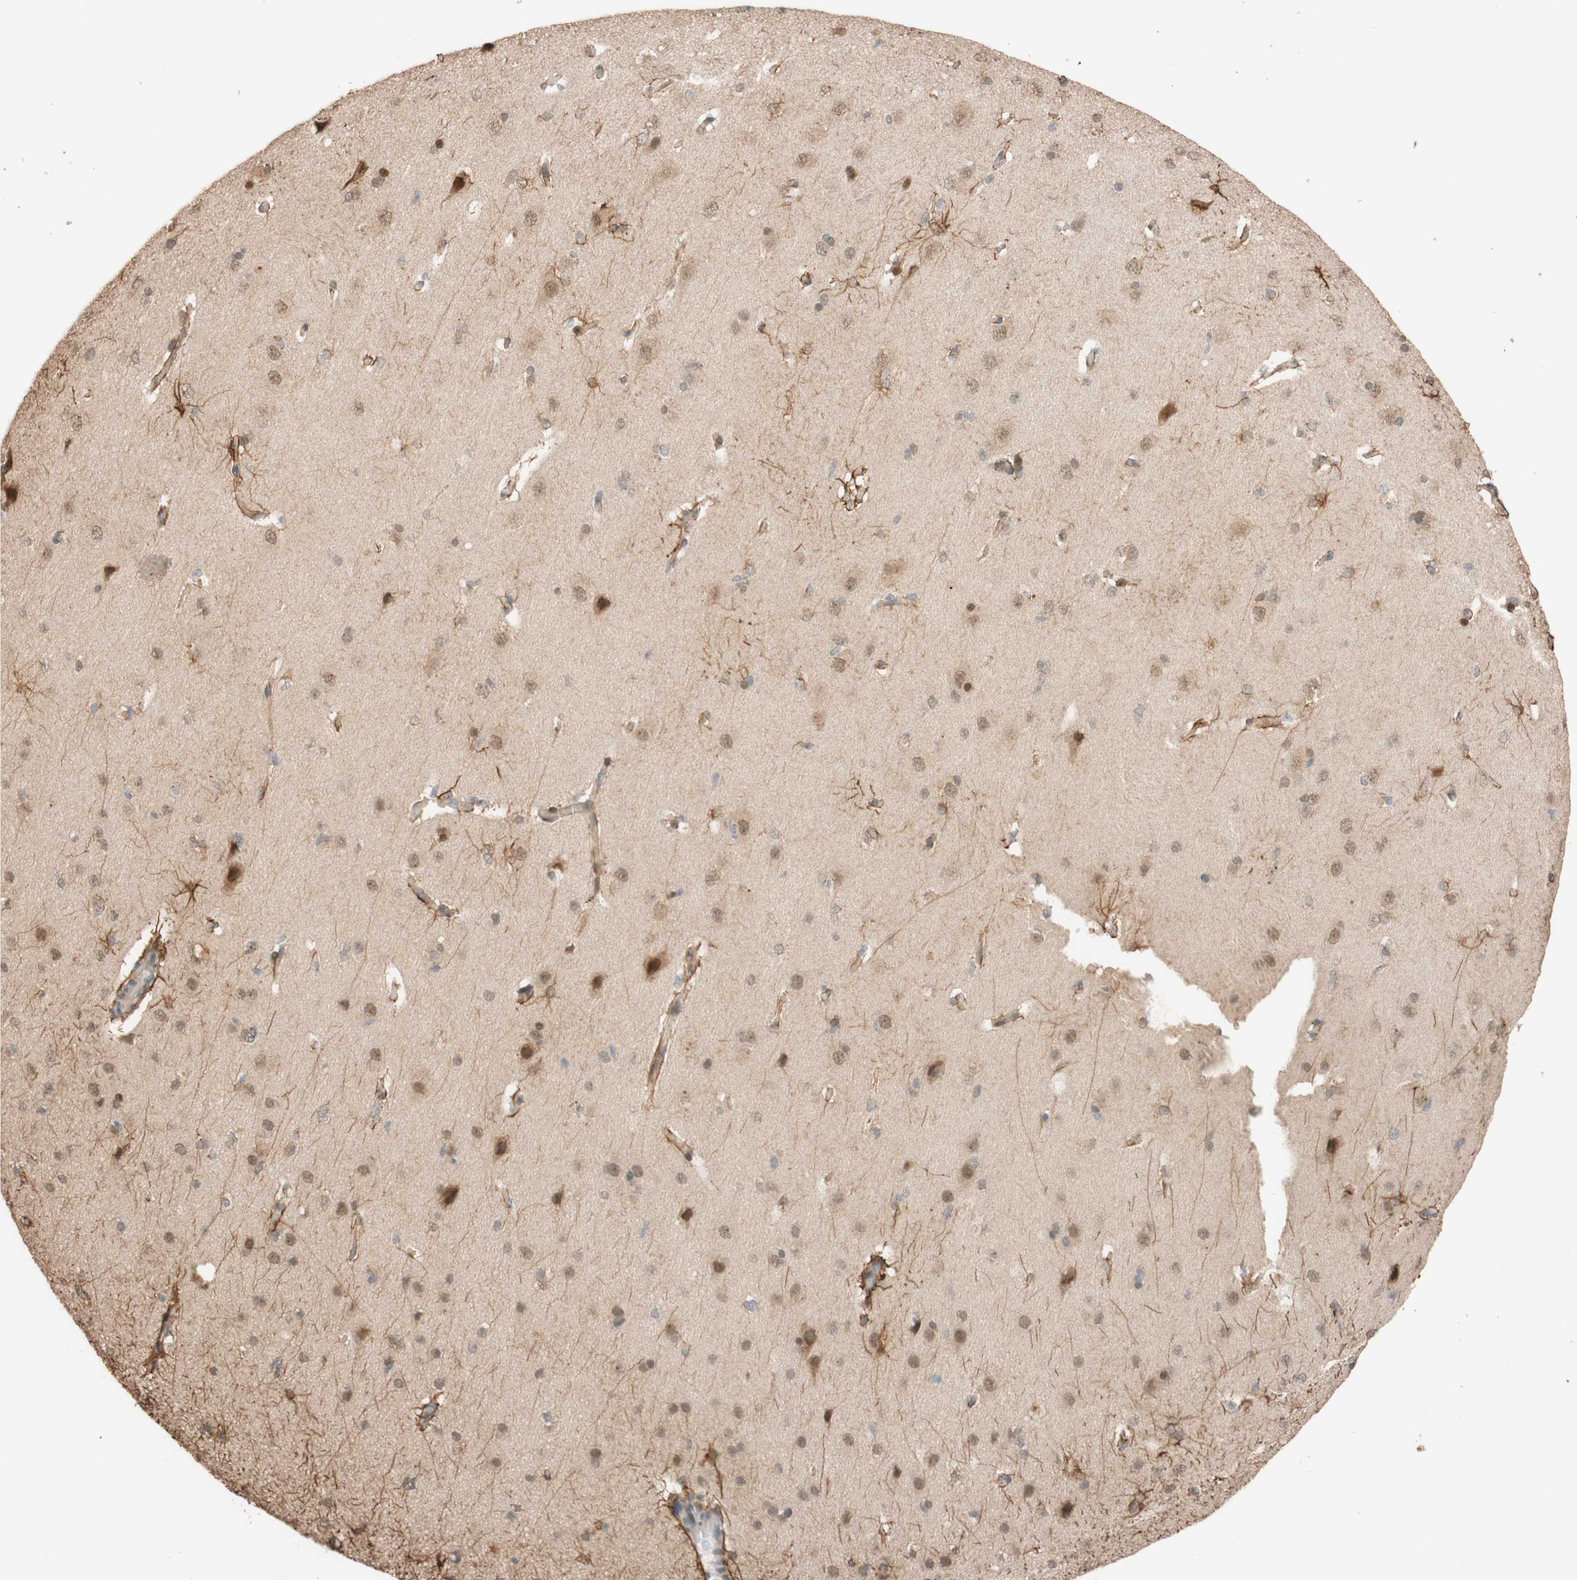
{"staining": {"intensity": "negative", "quantity": "none", "location": "none"}, "tissue": "cerebral cortex", "cell_type": "Endothelial cells", "image_type": "normal", "snomed": [{"axis": "morphology", "description": "Normal tissue, NOS"}, {"axis": "topography", "description": "Cerebral cortex"}], "caption": "Benign cerebral cortex was stained to show a protein in brown. There is no significant positivity in endothelial cells. The staining was performed using DAB to visualize the protein expression in brown, while the nuclei were stained in blue with hematoxylin (Magnification: 20x).", "gene": "CCNC", "patient": {"sex": "male", "age": 62}}